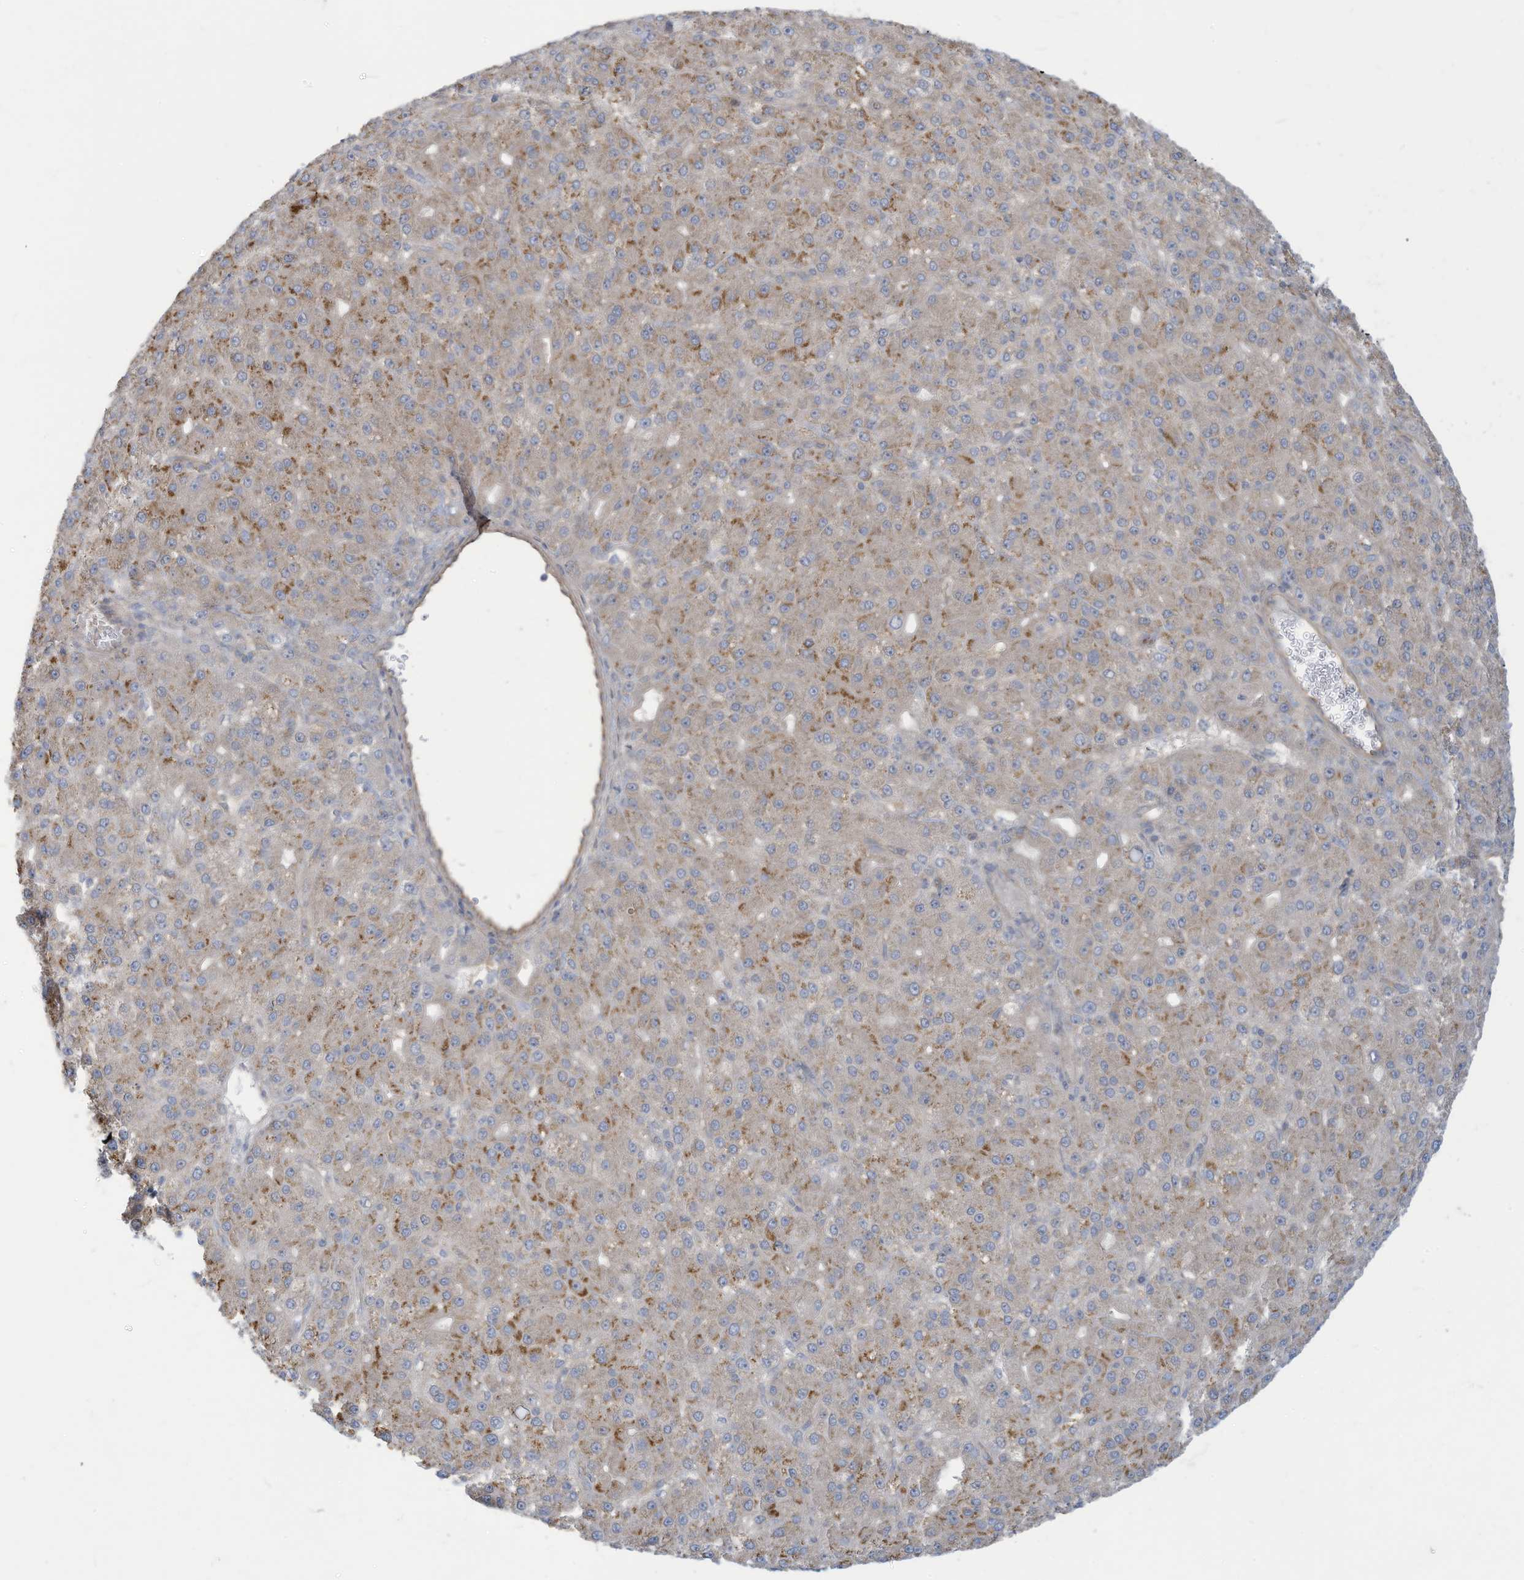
{"staining": {"intensity": "moderate", "quantity": "<25%", "location": "cytoplasmic/membranous"}, "tissue": "liver cancer", "cell_type": "Tumor cells", "image_type": "cancer", "snomed": [{"axis": "morphology", "description": "Carcinoma, Hepatocellular, NOS"}, {"axis": "topography", "description": "Liver"}], "caption": "A high-resolution histopathology image shows immunohistochemistry staining of liver cancer, which exhibits moderate cytoplasmic/membranous expression in about <25% of tumor cells. (IHC, brightfield microscopy, high magnification).", "gene": "ADAT2", "patient": {"sex": "male", "age": 67}}